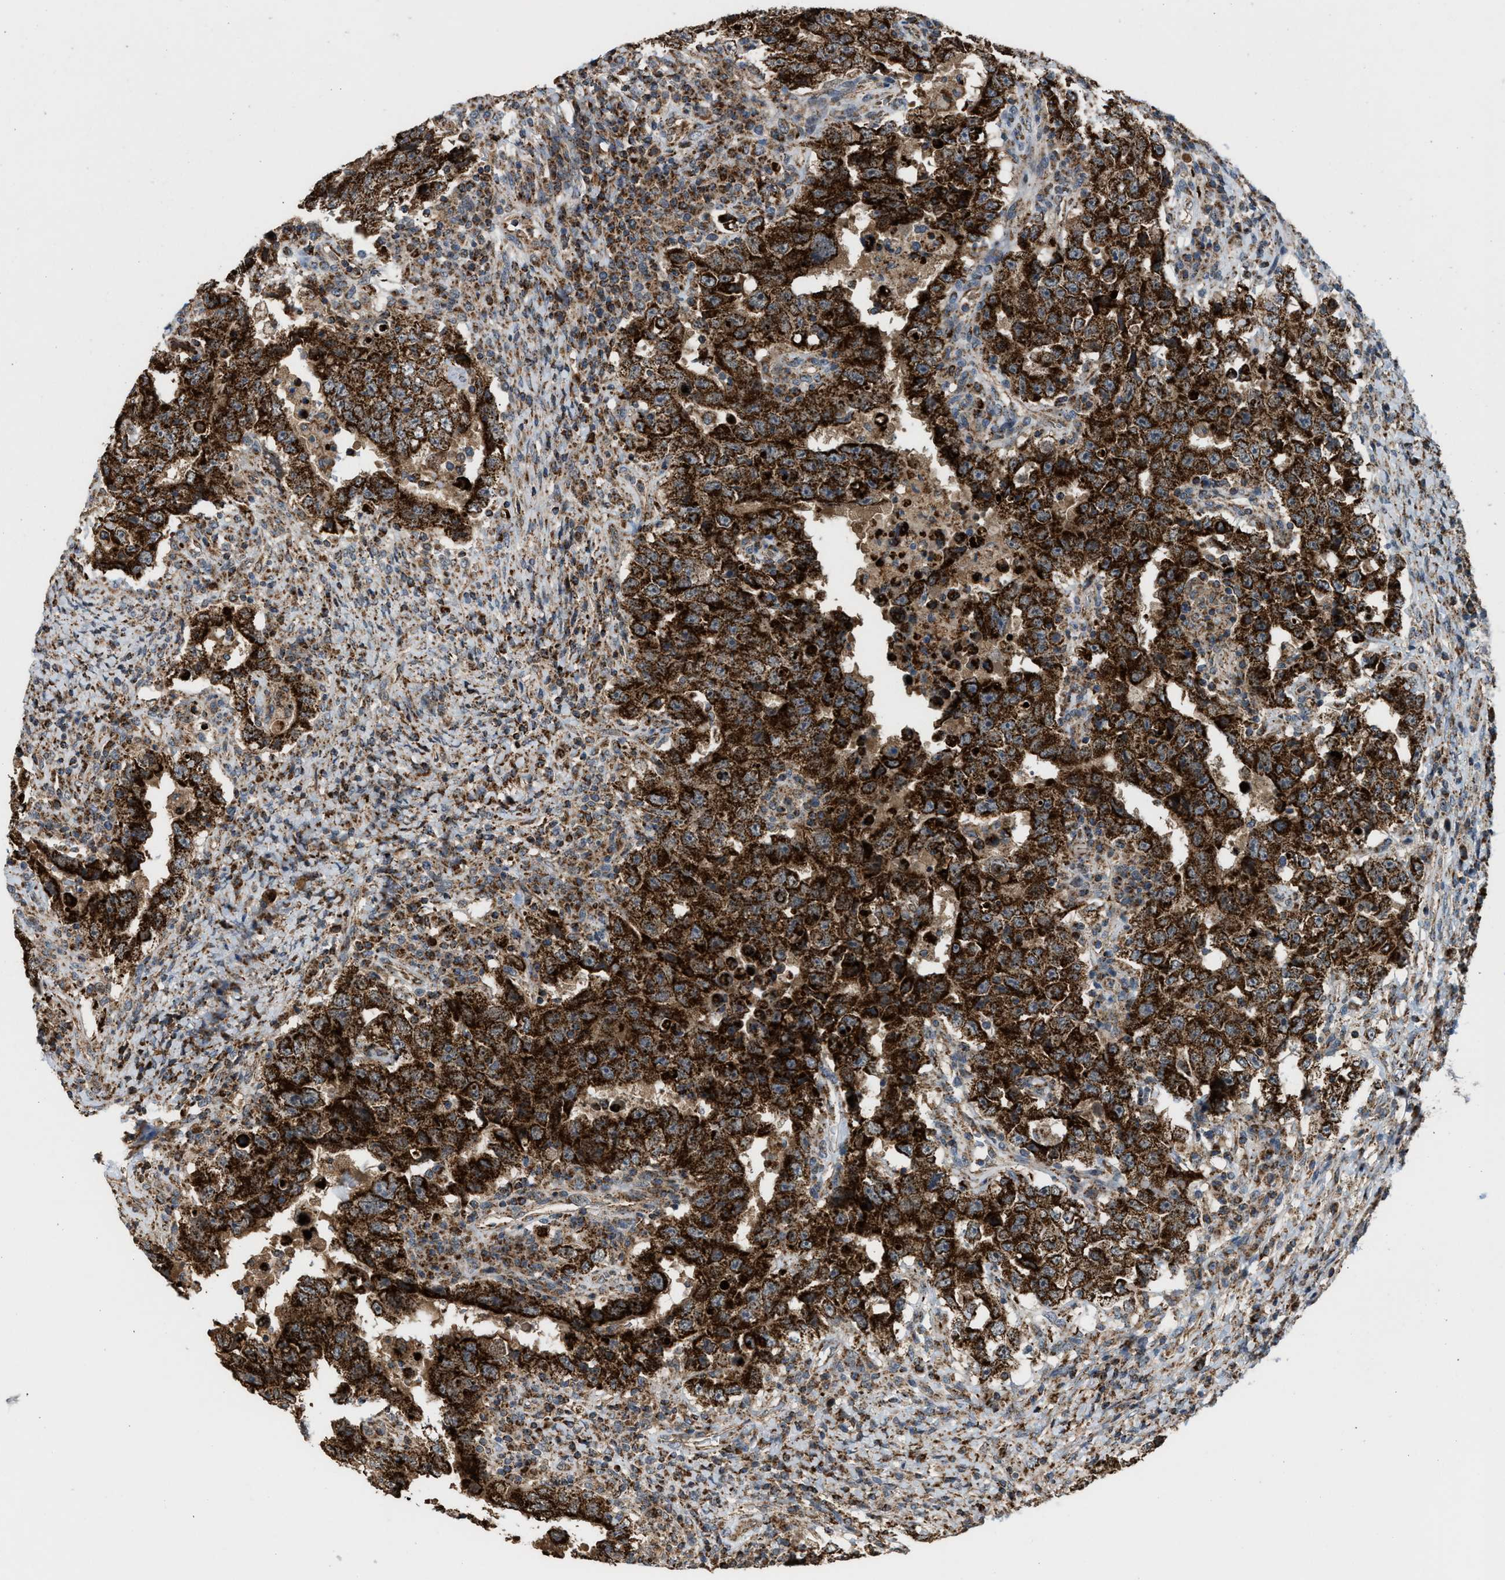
{"staining": {"intensity": "strong", "quantity": ">75%", "location": "cytoplasmic/membranous"}, "tissue": "testis cancer", "cell_type": "Tumor cells", "image_type": "cancer", "snomed": [{"axis": "morphology", "description": "Carcinoma, Embryonal, NOS"}, {"axis": "topography", "description": "Testis"}], "caption": "This histopathology image displays immunohistochemistry staining of human testis cancer, with high strong cytoplasmic/membranous expression in about >75% of tumor cells.", "gene": "SGSM2", "patient": {"sex": "male", "age": 26}}